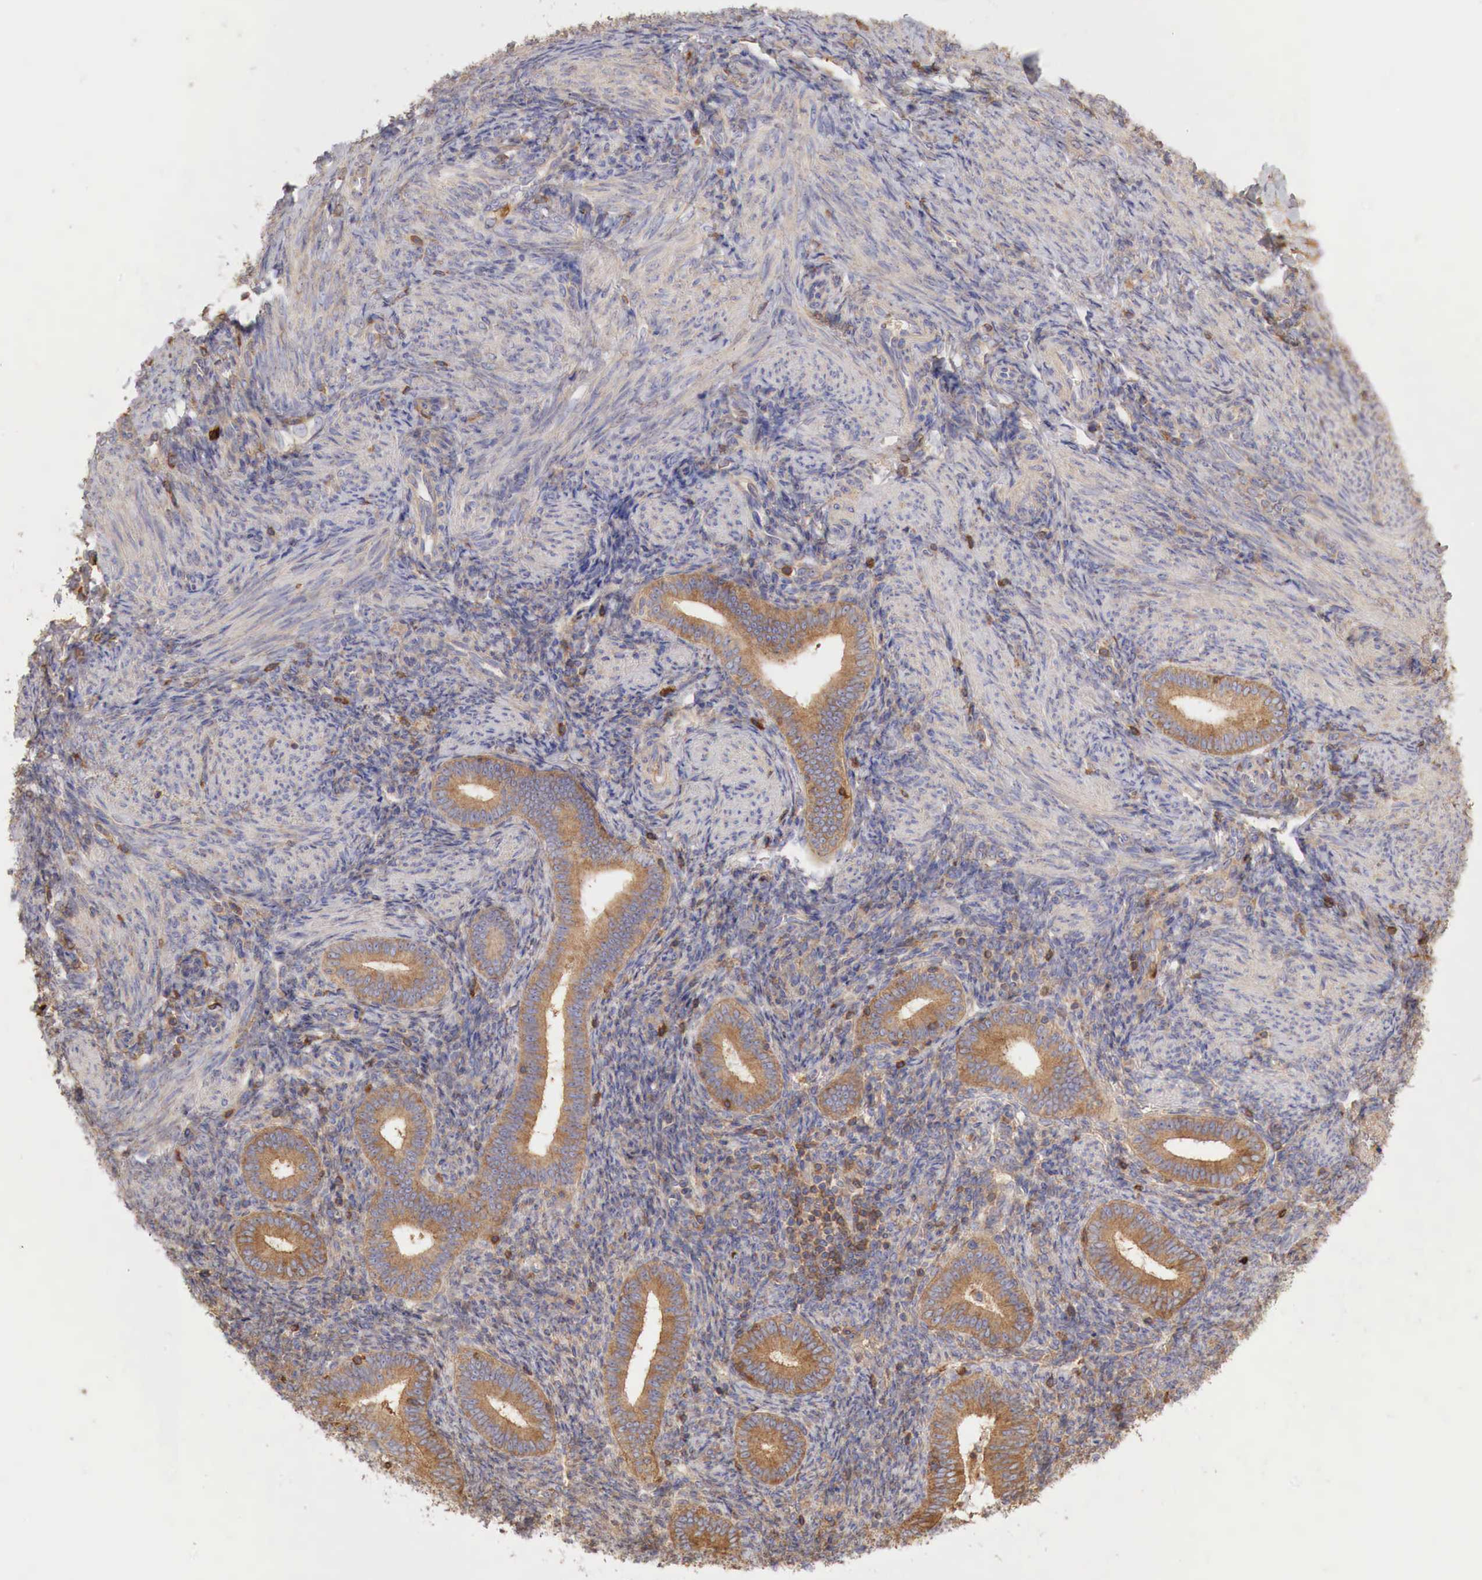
{"staining": {"intensity": "weak", "quantity": "25%-75%", "location": "cytoplasmic/membranous"}, "tissue": "endometrium", "cell_type": "Cells in endometrial stroma", "image_type": "normal", "snomed": [{"axis": "morphology", "description": "Normal tissue, NOS"}, {"axis": "topography", "description": "Endometrium"}], "caption": "Protein expression analysis of benign human endometrium reveals weak cytoplasmic/membranous staining in about 25%-75% of cells in endometrial stroma. (Brightfield microscopy of DAB IHC at high magnification).", "gene": "G6PD", "patient": {"sex": "female", "age": 35}}